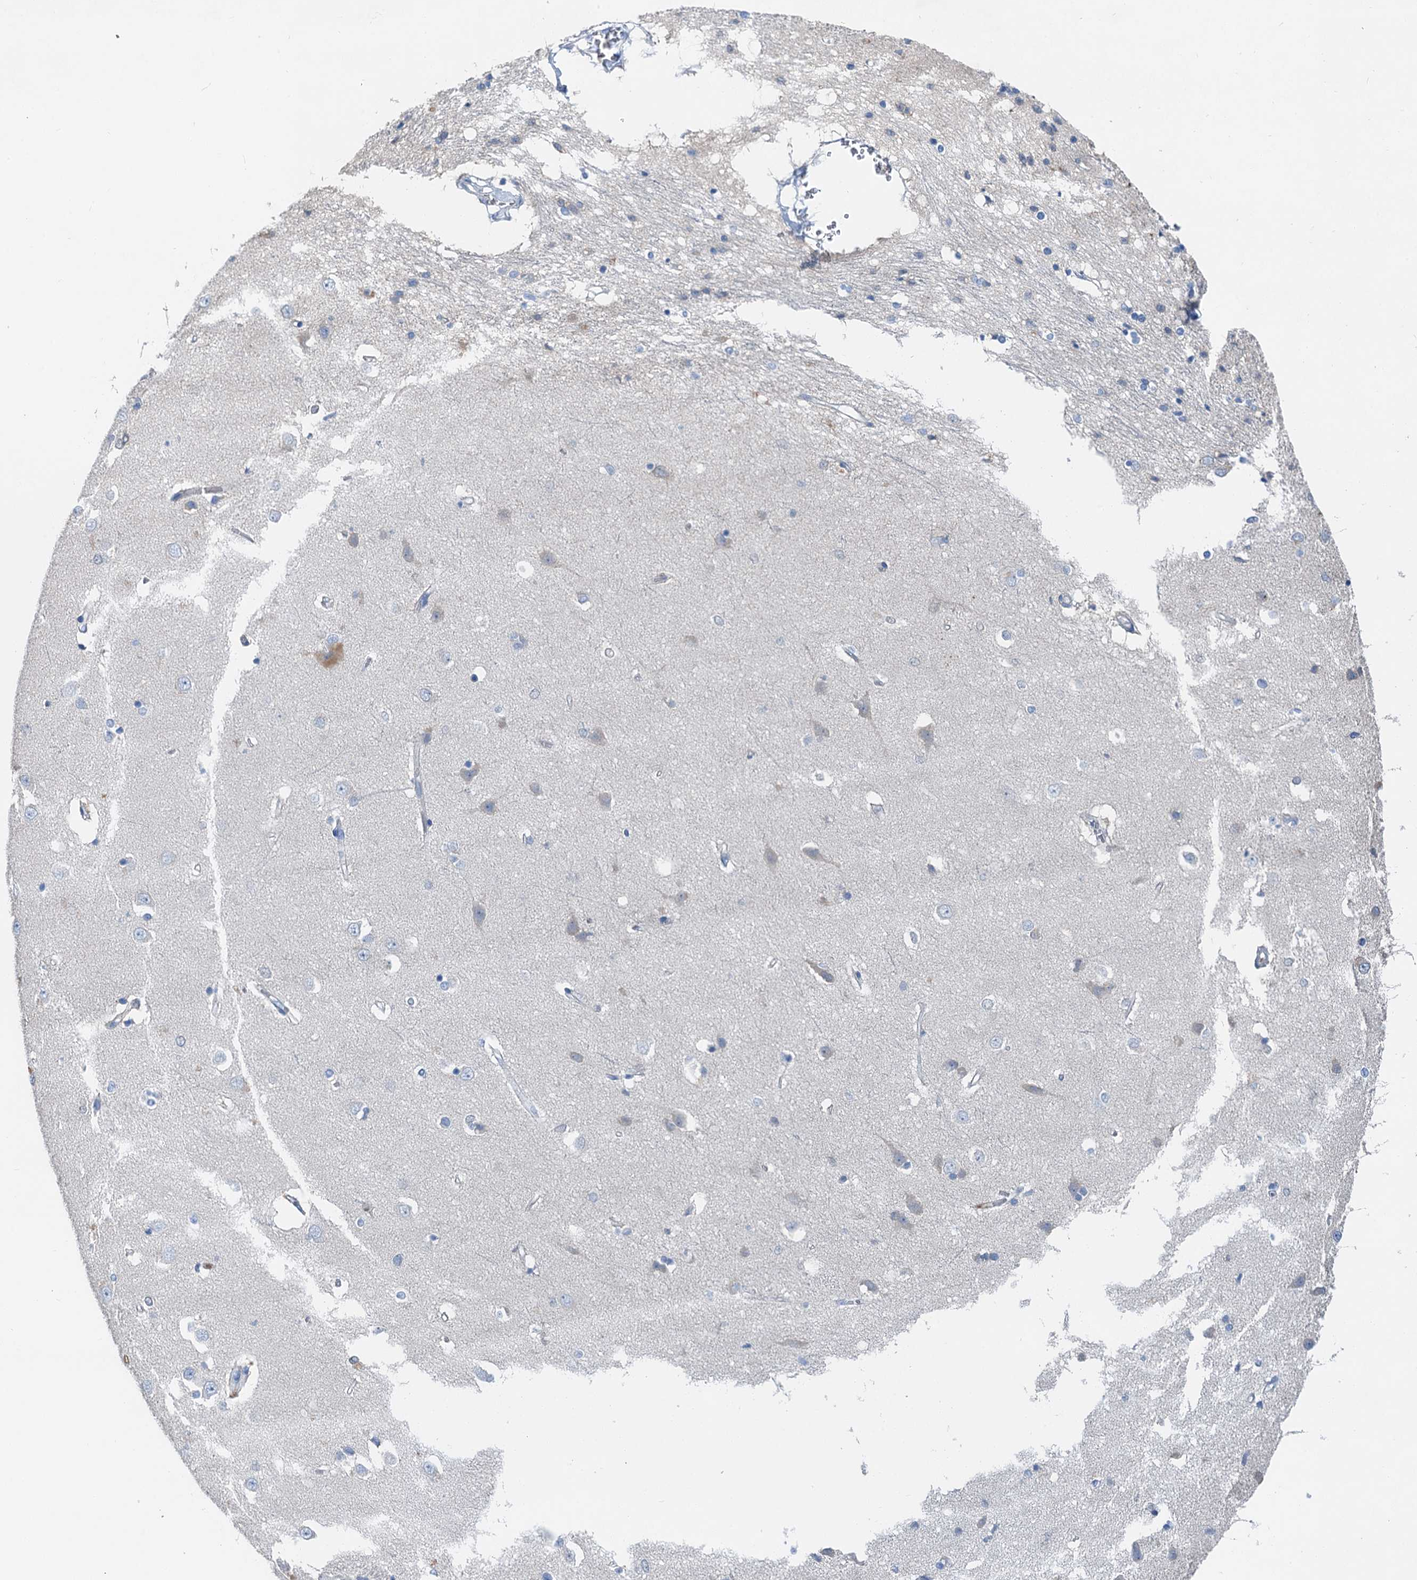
{"staining": {"intensity": "negative", "quantity": "none", "location": "none"}, "tissue": "caudate", "cell_type": "Glial cells", "image_type": "normal", "snomed": [{"axis": "morphology", "description": "Normal tissue, NOS"}, {"axis": "topography", "description": "Lateral ventricle wall"}], "caption": "Photomicrograph shows no protein positivity in glial cells of benign caudate. Nuclei are stained in blue.", "gene": "OTOA", "patient": {"sex": "male", "age": 37}}